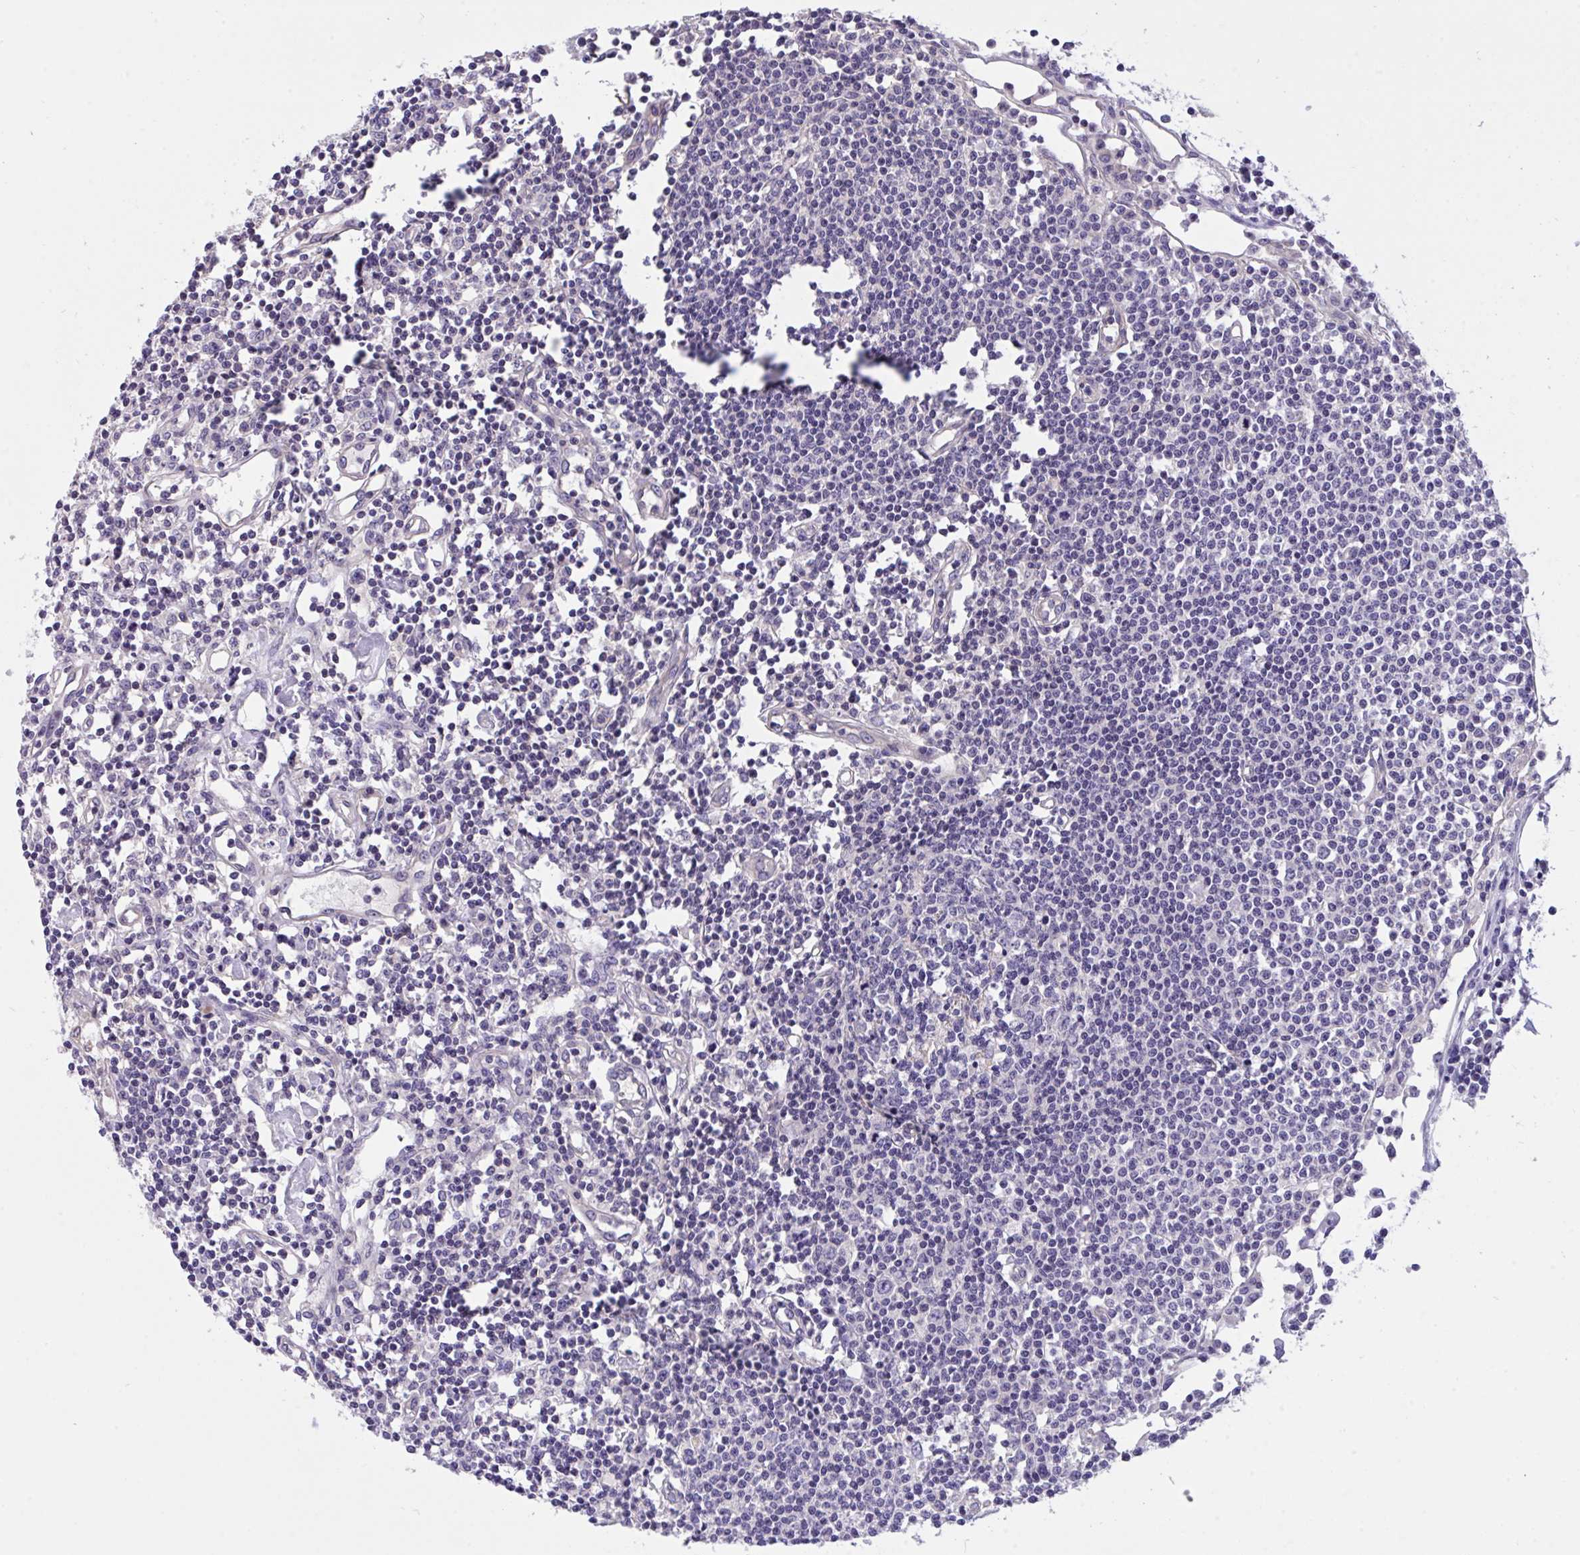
{"staining": {"intensity": "negative", "quantity": "none", "location": "none"}, "tissue": "lymph node", "cell_type": "Germinal center cells", "image_type": "normal", "snomed": [{"axis": "morphology", "description": "Normal tissue, NOS"}, {"axis": "topography", "description": "Lymph node"}], "caption": "Germinal center cells show no significant expression in benign lymph node.", "gene": "TLN2", "patient": {"sex": "female", "age": 78}}